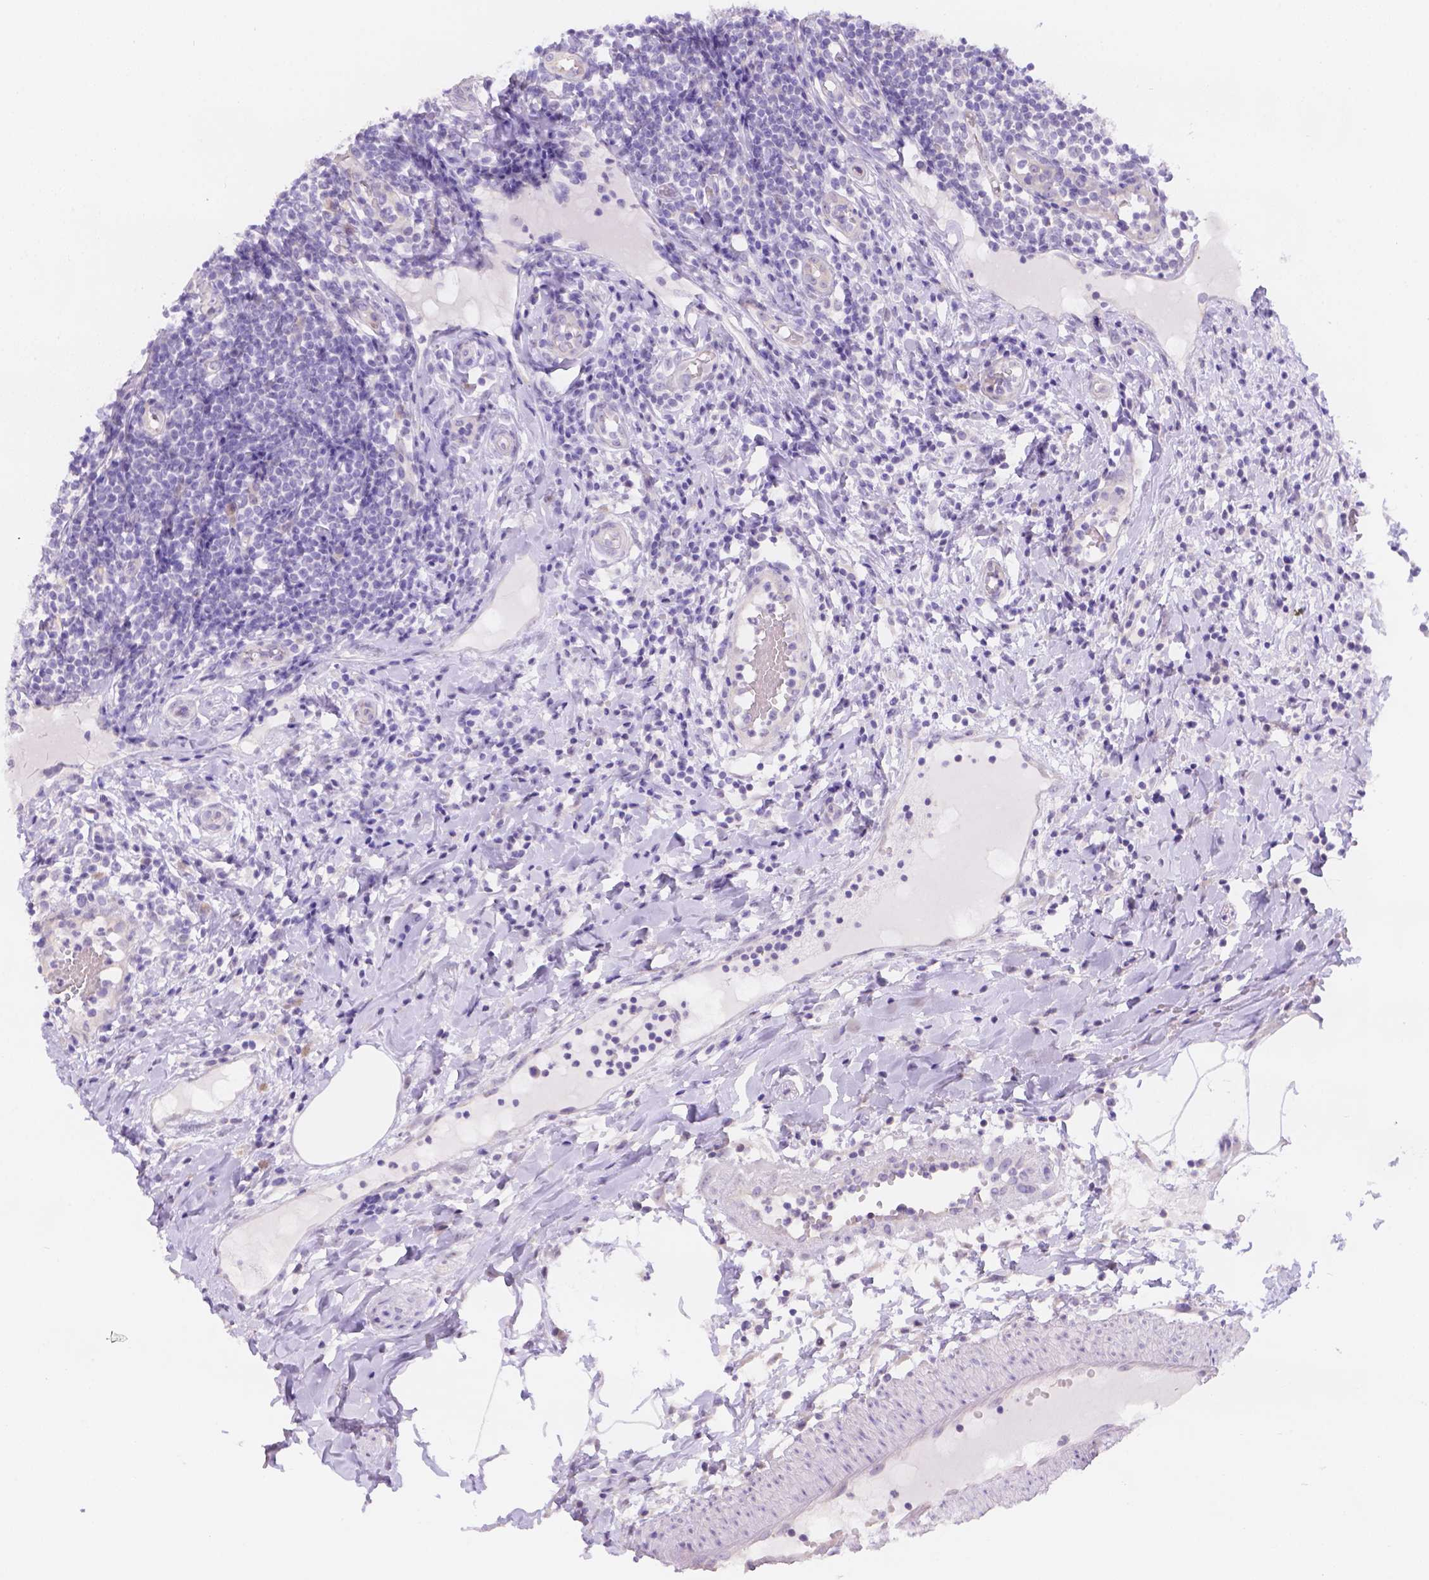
{"staining": {"intensity": "weak", "quantity": "<25%", "location": "cytoplasmic/membranous"}, "tissue": "appendix", "cell_type": "Glandular cells", "image_type": "normal", "snomed": [{"axis": "morphology", "description": "Normal tissue, NOS"}, {"axis": "morphology", "description": "Inflammation, NOS"}, {"axis": "topography", "description": "Appendix"}], "caption": "A high-resolution photomicrograph shows immunohistochemistry staining of normal appendix, which displays no significant staining in glandular cells.", "gene": "CD96", "patient": {"sex": "male", "age": 16}}